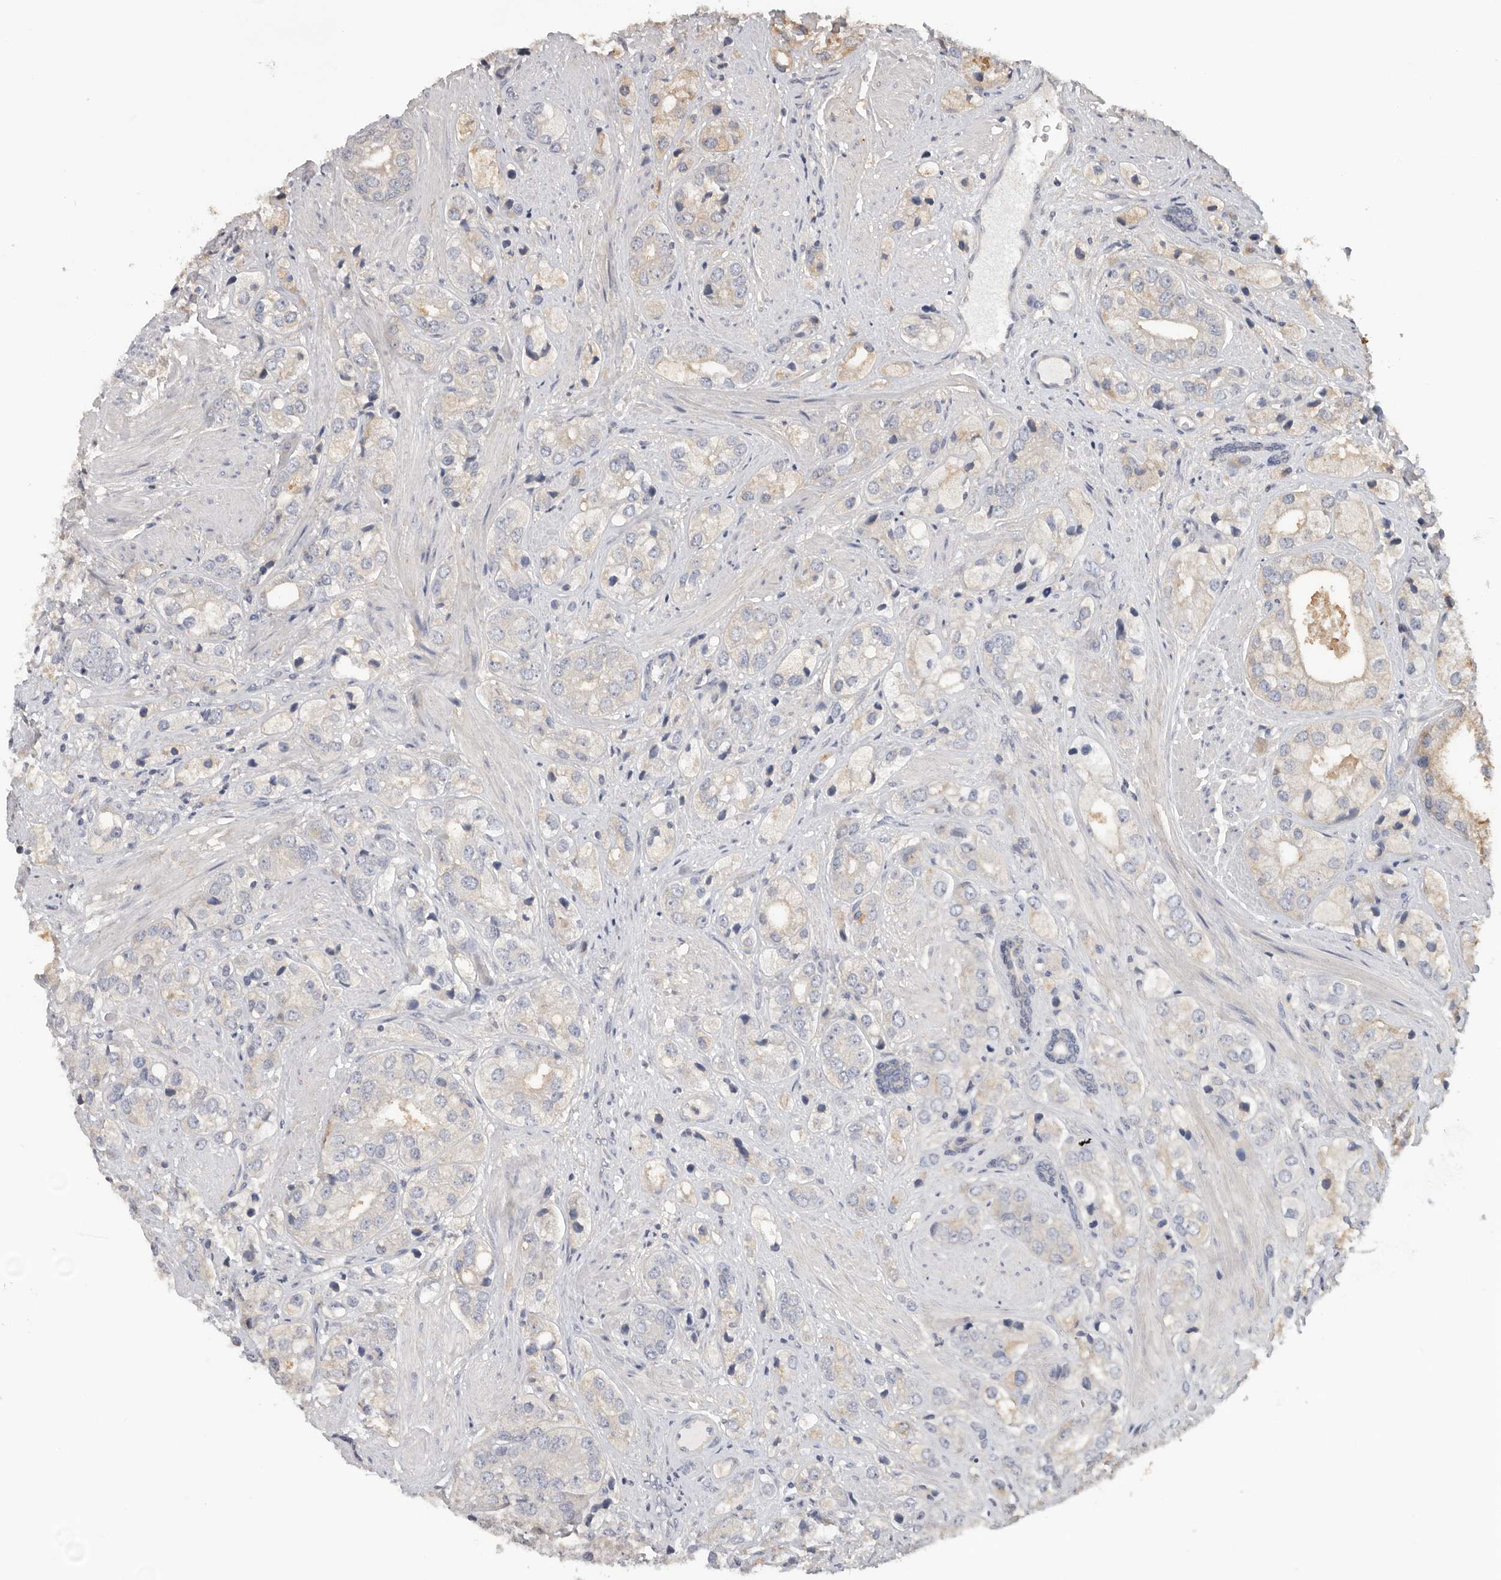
{"staining": {"intensity": "weak", "quantity": "<25%", "location": "cytoplasmic/membranous"}, "tissue": "prostate cancer", "cell_type": "Tumor cells", "image_type": "cancer", "snomed": [{"axis": "morphology", "description": "Adenocarcinoma, High grade"}, {"axis": "topography", "description": "Prostate"}], "caption": "A high-resolution photomicrograph shows immunohistochemistry (IHC) staining of high-grade adenocarcinoma (prostate), which reveals no significant staining in tumor cells. (Immunohistochemistry, brightfield microscopy, high magnification).", "gene": "WDTC1", "patient": {"sex": "male", "age": 50}}